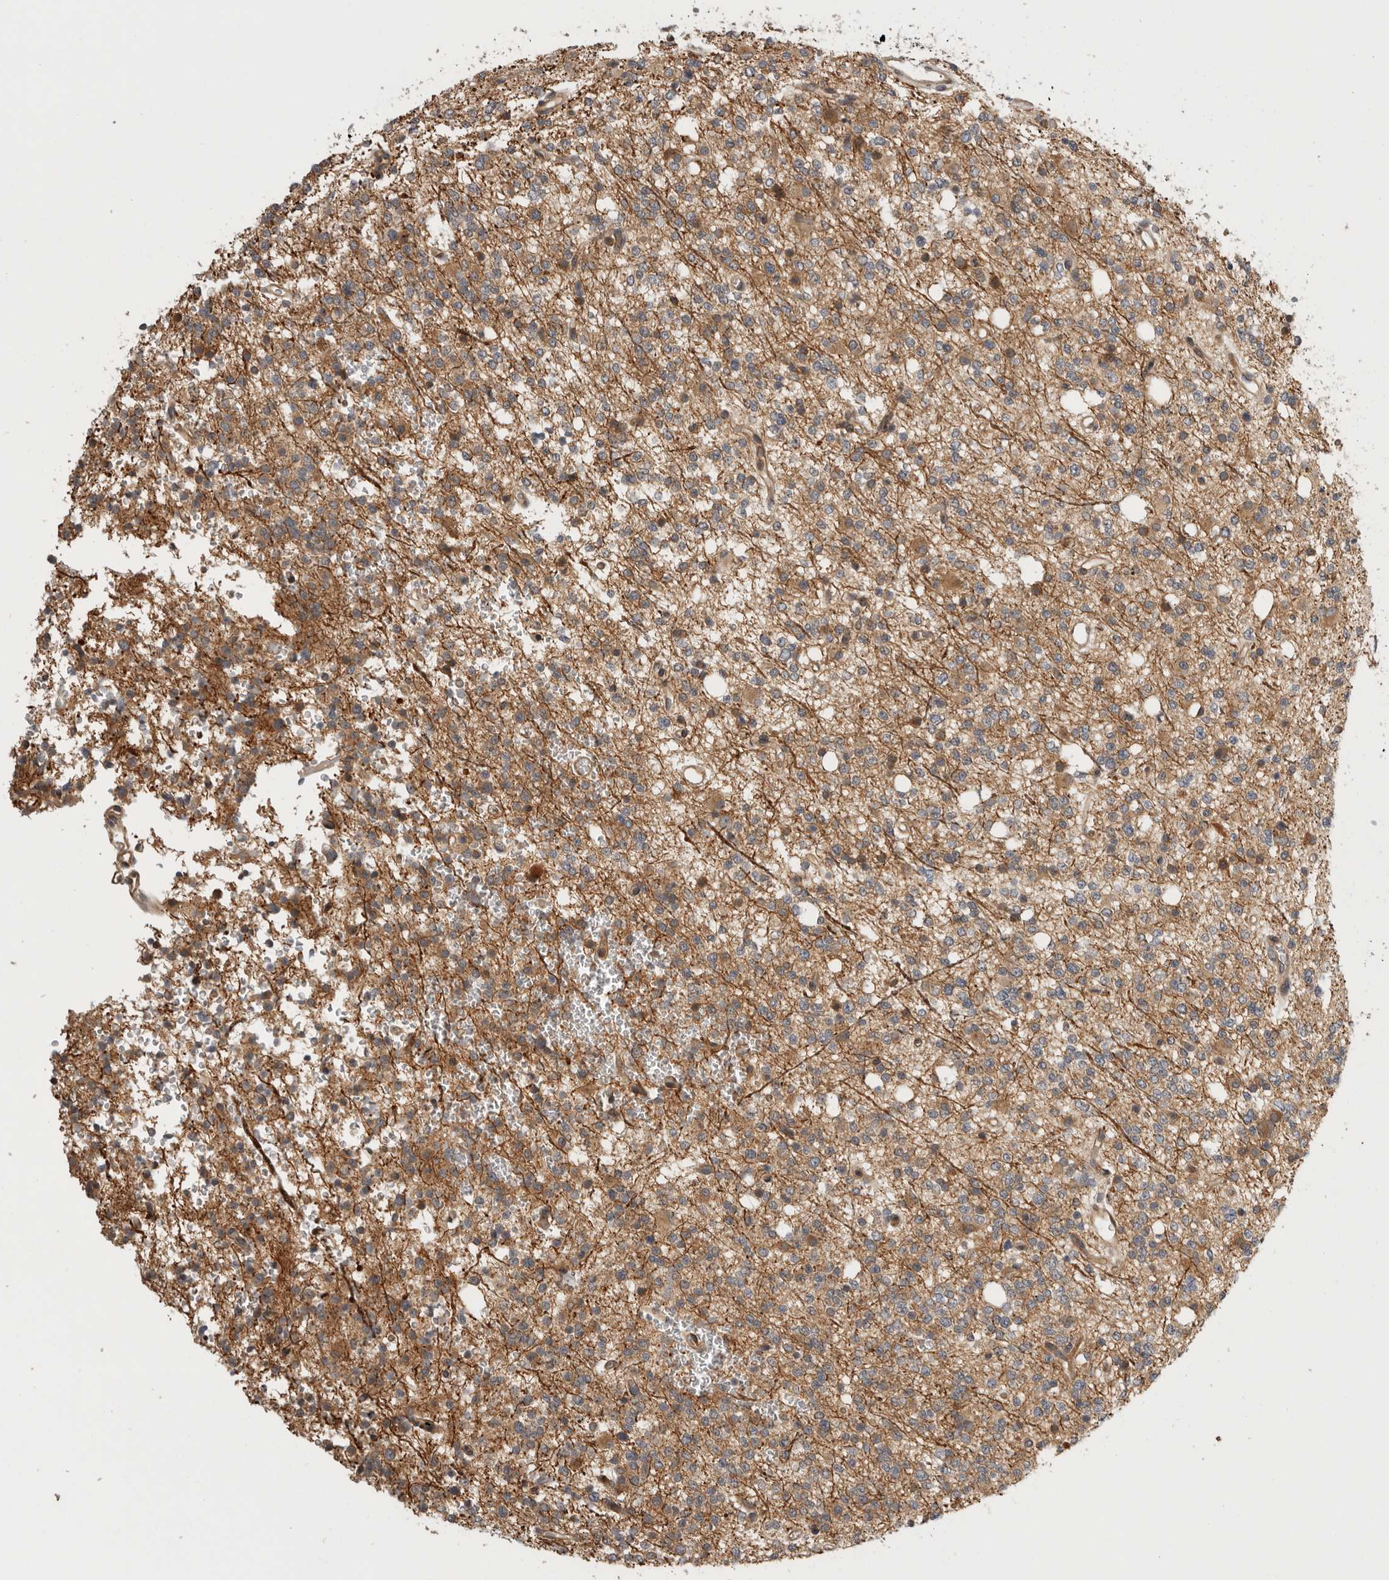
{"staining": {"intensity": "moderate", "quantity": "25%-75%", "location": "cytoplasmic/membranous"}, "tissue": "glioma", "cell_type": "Tumor cells", "image_type": "cancer", "snomed": [{"axis": "morphology", "description": "Glioma, malignant, High grade"}, {"axis": "topography", "description": "Brain"}], "caption": "Malignant glioma (high-grade) stained with immunohistochemistry demonstrates moderate cytoplasmic/membranous positivity in about 25%-75% of tumor cells.", "gene": "CUEDC1", "patient": {"sex": "female", "age": 62}}